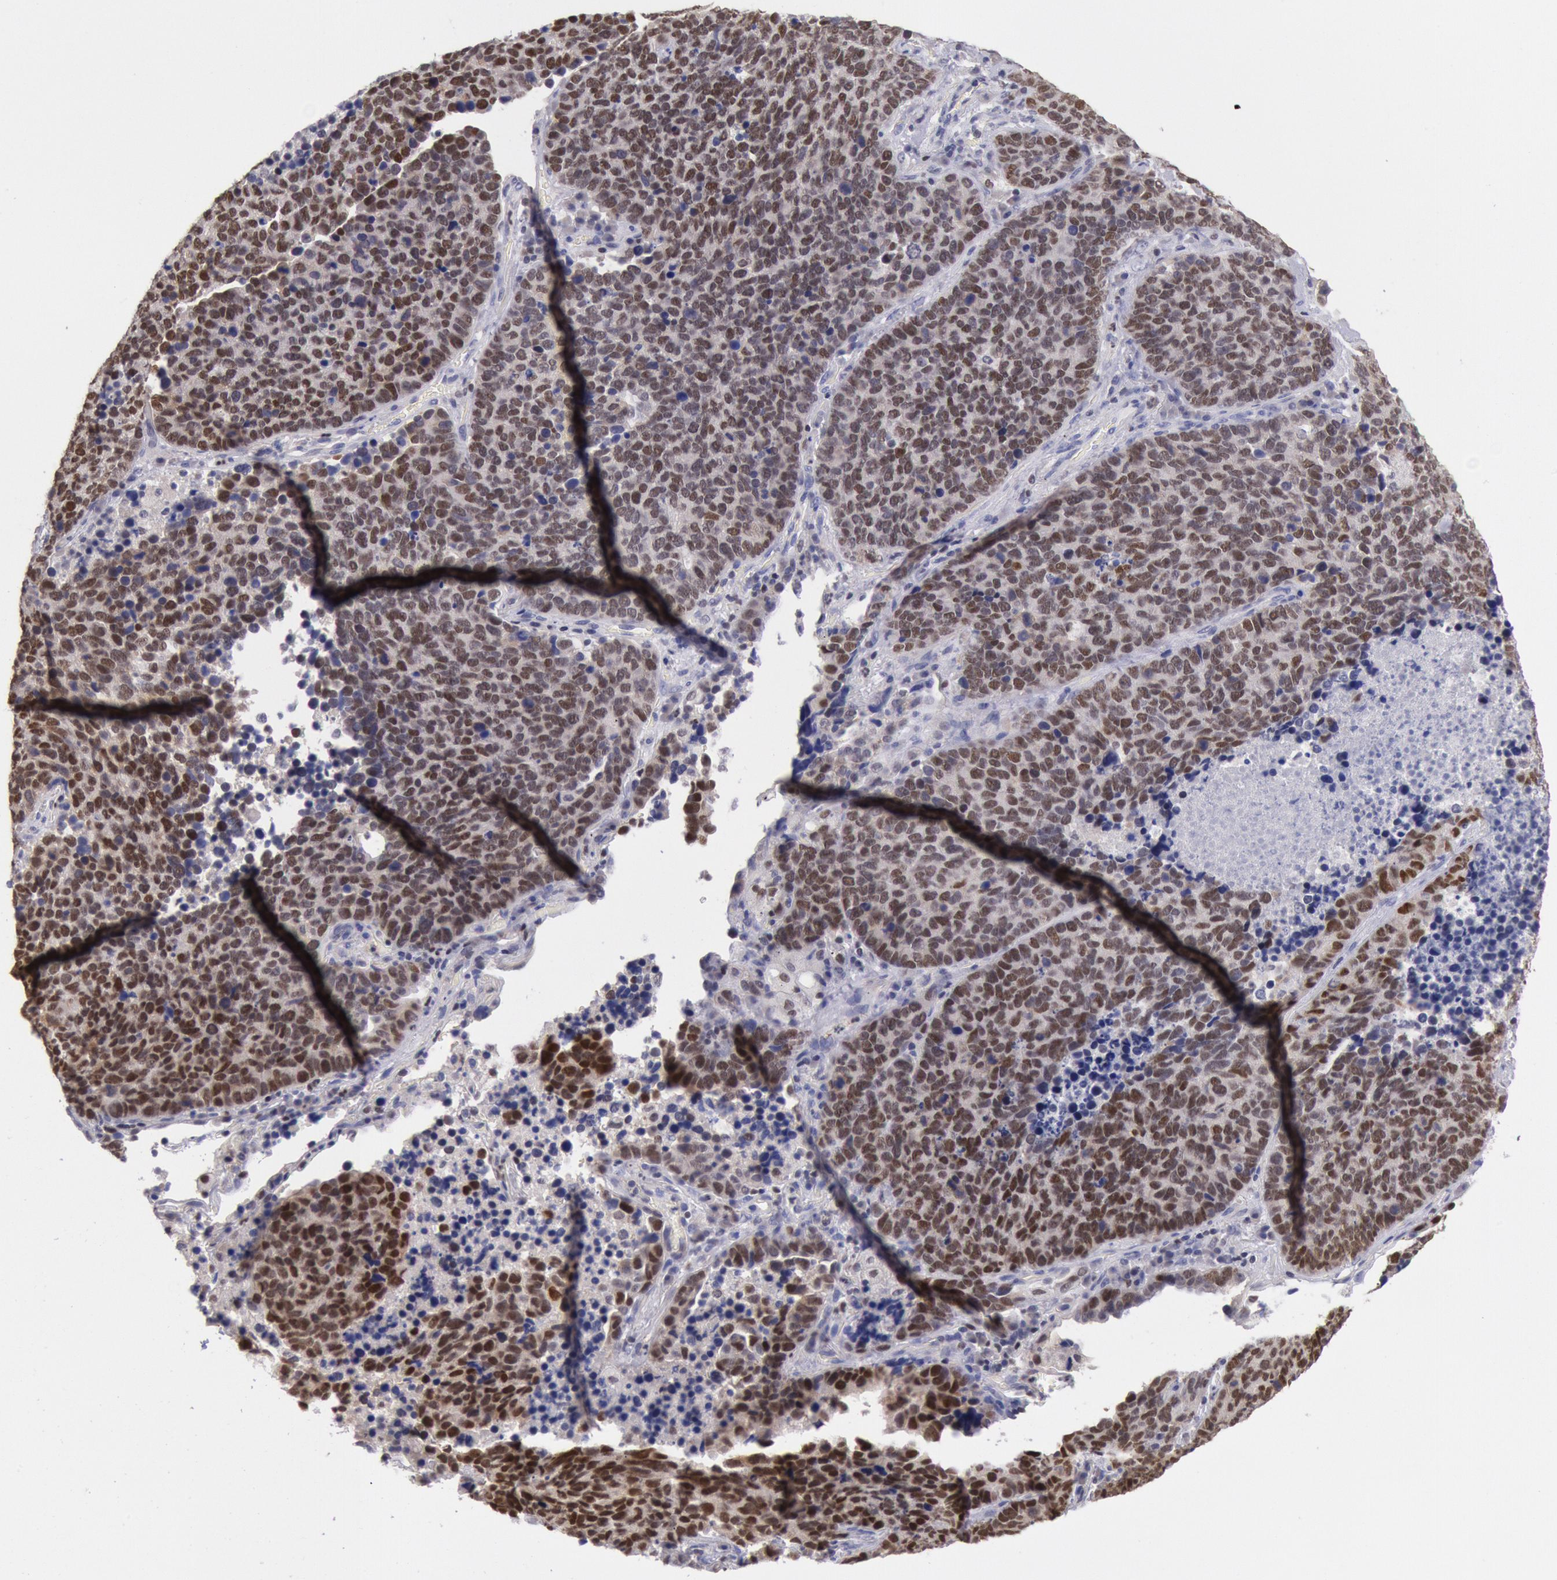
{"staining": {"intensity": "moderate", "quantity": ">75%", "location": "nuclear"}, "tissue": "lung cancer", "cell_type": "Tumor cells", "image_type": "cancer", "snomed": [{"axis": "morphology", "description": "Neoplasm, malignant, NOS"}, {"axis": "topography", "description": "Lung"}], "caption": "Brown immunohistochemical staining in human malignant neoplasm (lung) shows moderate nuclear positivity in approximately >75% of tumor cells. The protein of interest is shown in brown color, while the nuclei are stained blue.", "gene": "RPS6KA5", "patient": {"sex": "female", "age": 75}}